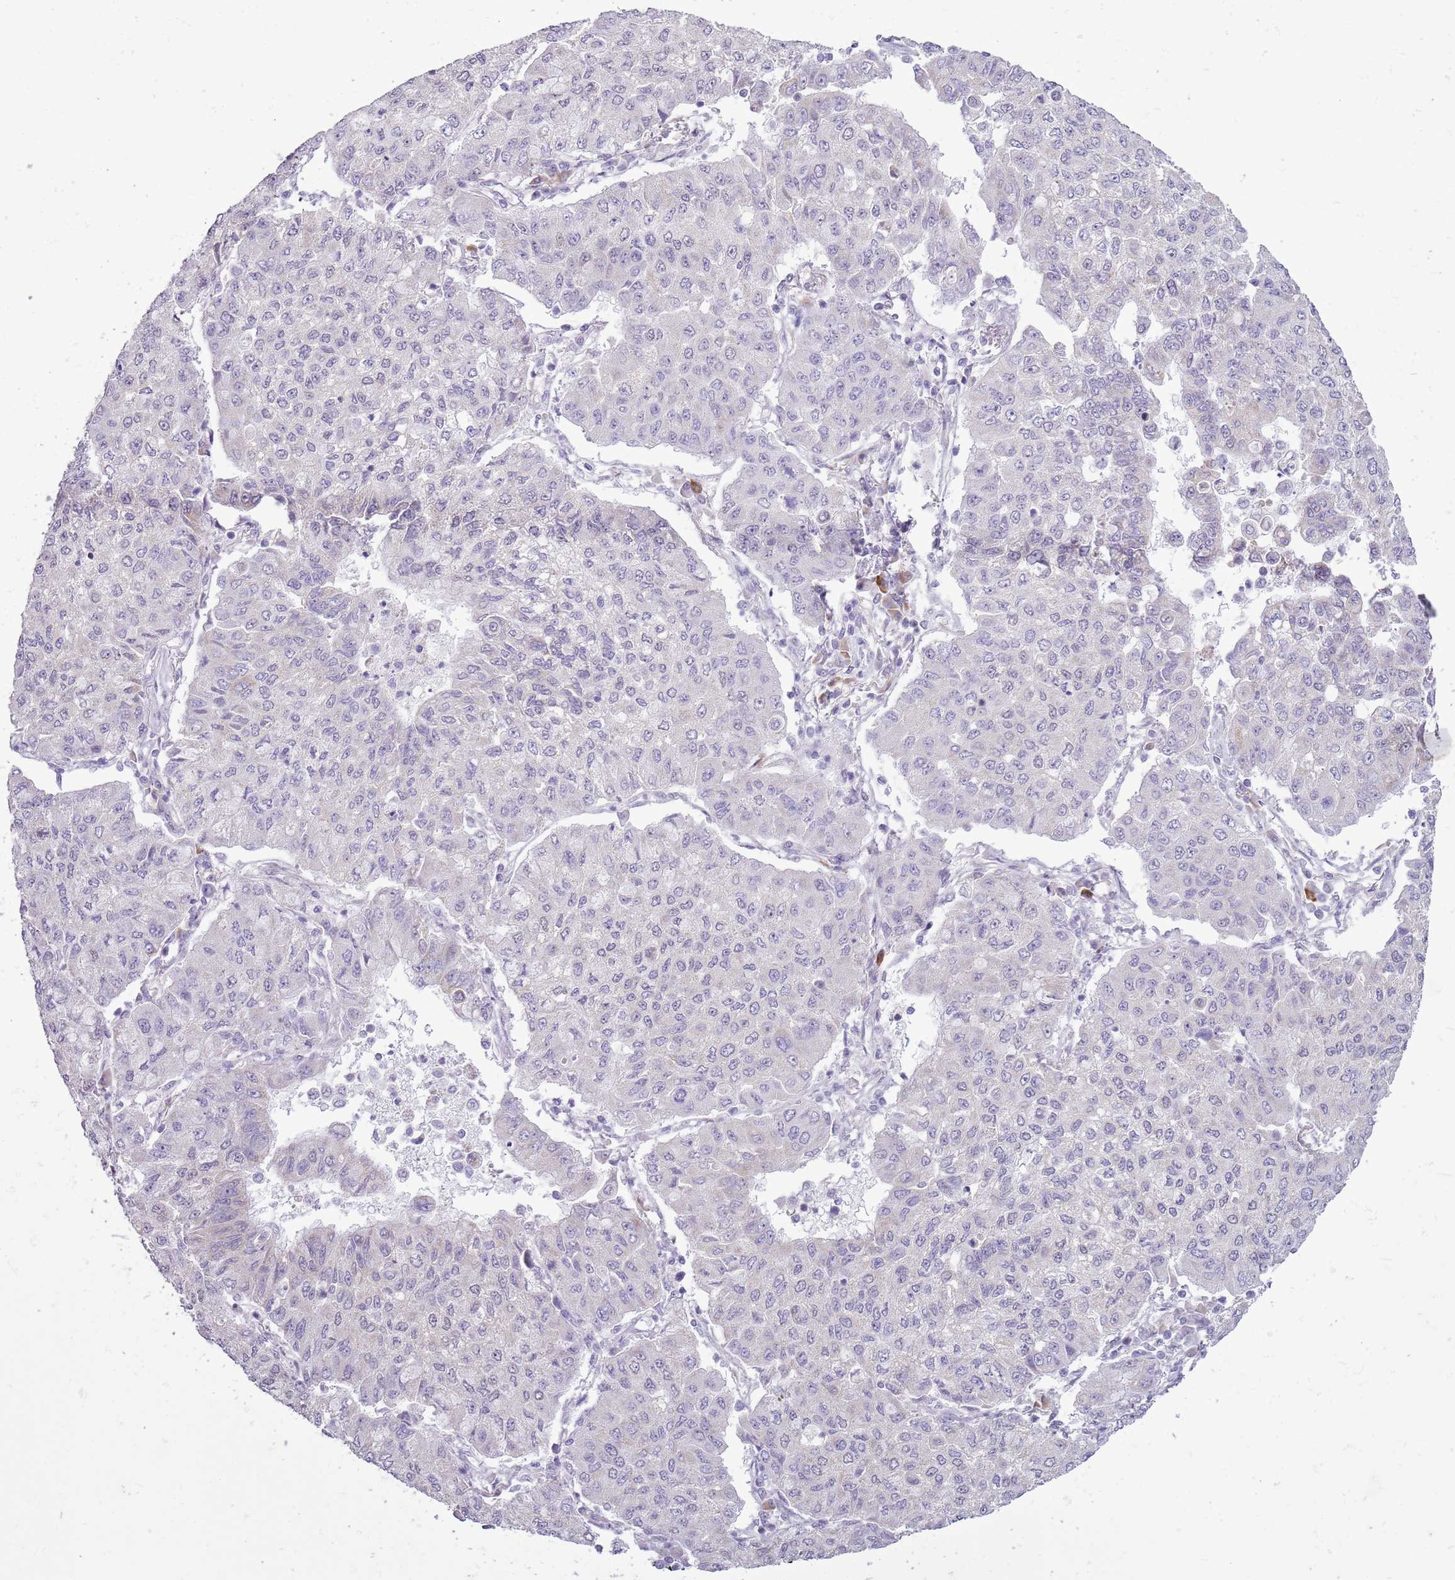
{"staining": {"intensity": "negative", "quantity": "none", "location": "none"}, "tissue": "lung cancer", "cell_type": "Tumor cells", "image_type": "cancer", "snomed": [{"axis": "morphology", "description": "Squamous cell carcinoma, NOS"}, {"axis": "topography", "description": "Lung"}], "caption": "Immunohistochemistry of lung cancer demonstrates no expression in tumor cells. (Stains: DAB IHC with hematoxylin counter stain, Microscopy: brightfield microscopy at high magnification).", "gene": "RPL3L", "patient": {"sex": "male", "age": 74}}